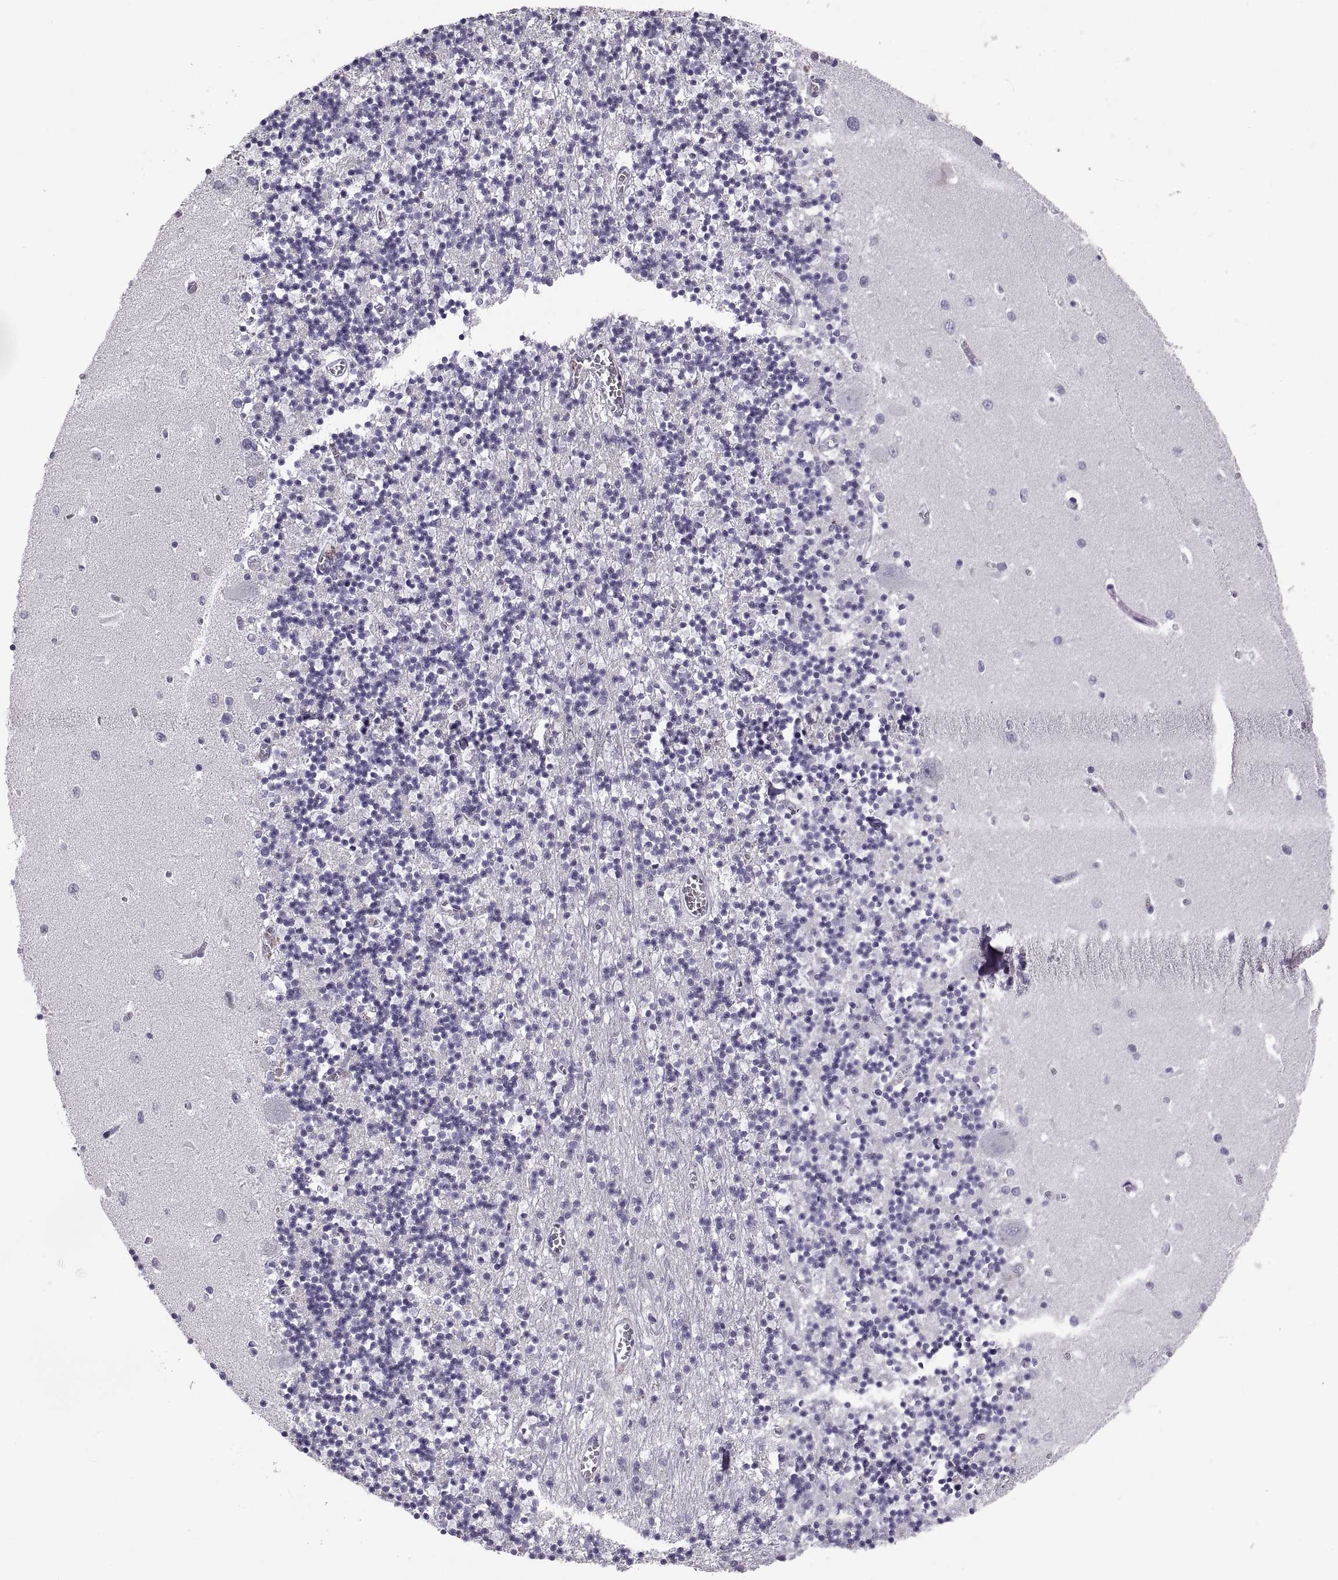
{"staining": {"intensity": "negative", "quantity": "none", "location": "none"}, "tissue": "cerebellum", "cell_type": "Cells in granular layer", "image_type": "normal", "snomed": [{"axis": "morphology", "description": "Normal tissue, NOS"}, {"axis": "topography", "description": "Cerebellum"}], "caption": "IHC of unremarkable cerebellum shows no positivity in cells in granular layer. Nuclei are stained in blue.", "gene": "ADH6", "patient": {"sex": "female", "age": 64}}